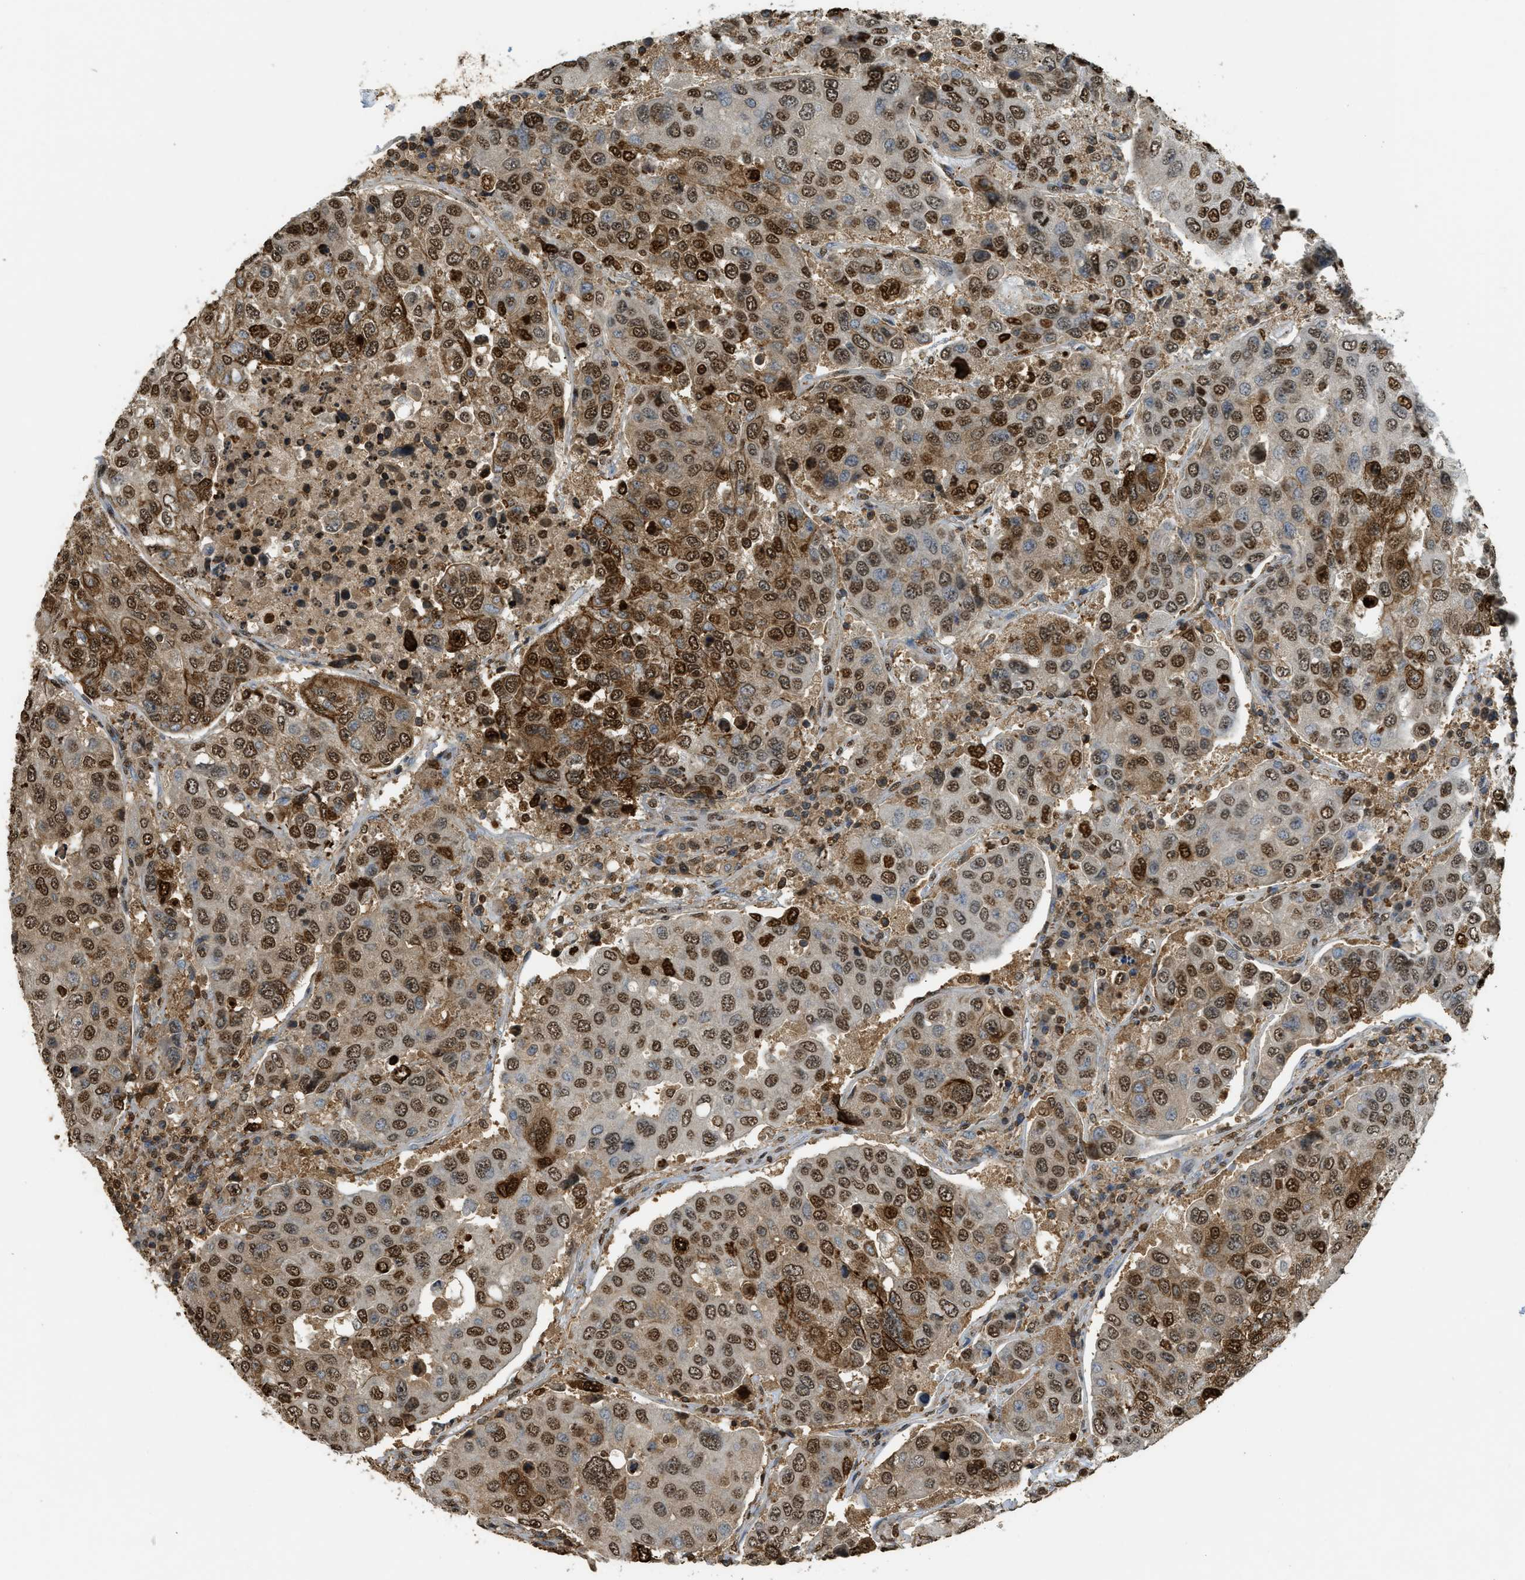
{"staining": {"intensity": "strong", "quantity": ">75%", "location": "nuclear"}, "tissue": "urothelial cancer", "cell_type": "Tumor cells", "image_type": "cancer", "snomed": [{"axis": "morphology", "description": "Urothelial carcinoma, High grade"}, {"axis": "topography", "description": "Lymph node"}, {"axis": "topography", "description": "Urinary bladder"}], "caption": "Immunohistochemical staining of urothelial cancer reveals high levels of strong nuclear positivity in about >75% of tumor cells.", "gene": "NR5A2", "patient": {"sex": "male", "age": 51}}